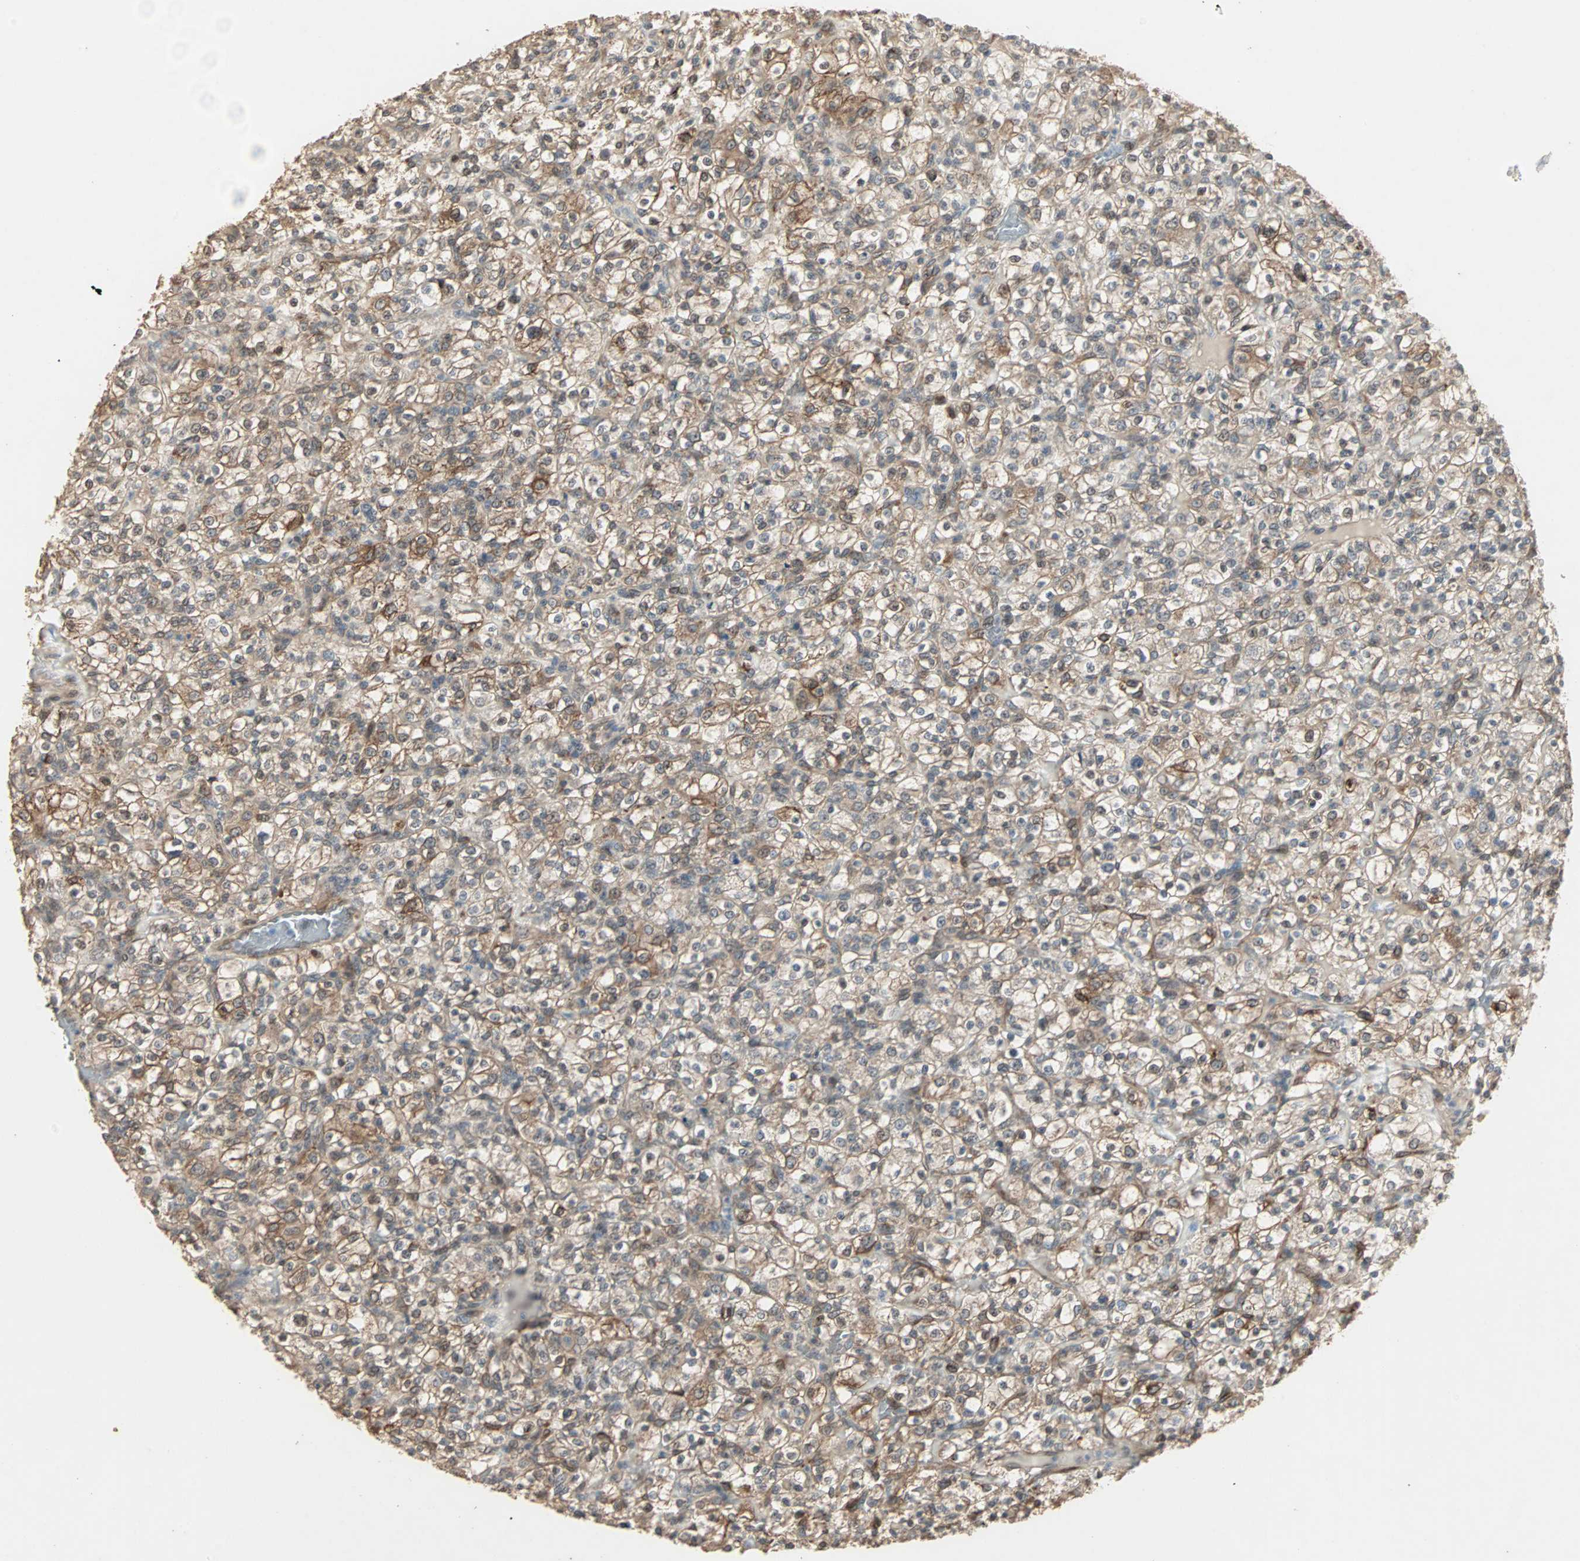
{"staining": {"intensity": "moderate", "quantity": ">75%", "location": "cytoplasmic/membranous"}, "tissue": "renal cancer", "cell_type": "Tumor cells", "image_type": "cancer", "snomed": [{"axis": "morphology", "description": "Normal tissue, NOS"}, {"axis": "morphology", "description": "Adenocarcinoma, NOS"}, {"axis": "topography", "description": "Kidney"}], "caption": "Moderate cytoplasmic/membranous staining is identified in about >75% of tumor cells in renal cancer.", "gene": "TRPV4", "patient": {"sex": "female", "age": 72}}